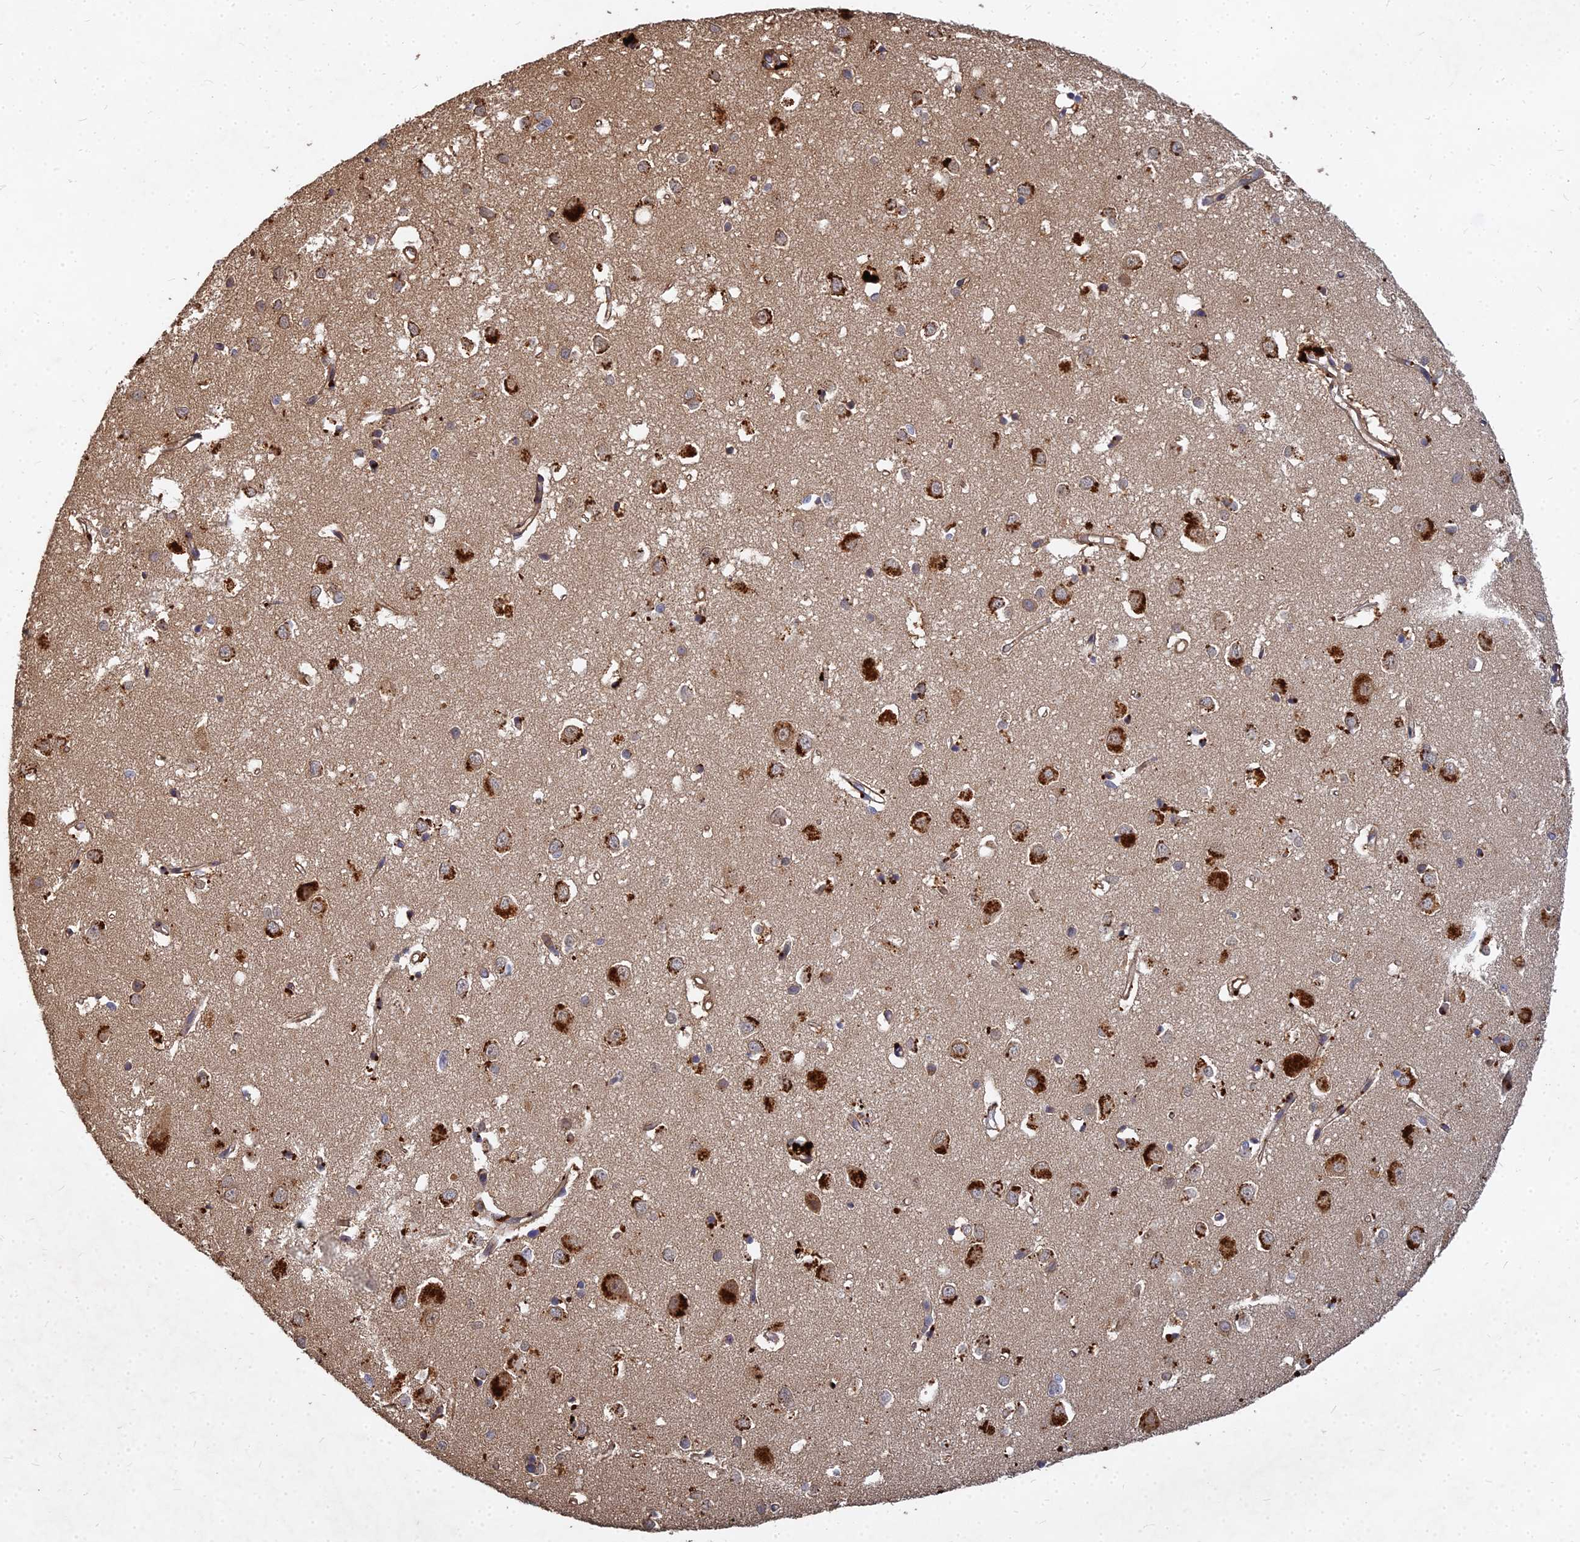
{"staining": {"intensity": "moderate", "quantity": ">75%", "location": "cytoplasmic/membranous"}, "tissue": "cerebral cortex", "cell_type": "Endothelial cells", "image_type": "normal", "snomed": [{"axis": "morphology", "description": "Normal tissue, NOS"}, {"axis": "topography", "description": "Cerebral cortex"}], "caption": "Immunohistochemical staining of benign cerebral cortex reveals >75% levels of moderate cytoplasmic/membranous protein positivity in approximately >75% of endothelial cells. (DAB (3,3'-diaminobenzidine) IHC, brown staining for protein, blue staining for nuclei).", "gene": "UBE2W", "patient": {"sex": "female", "age": 64}}